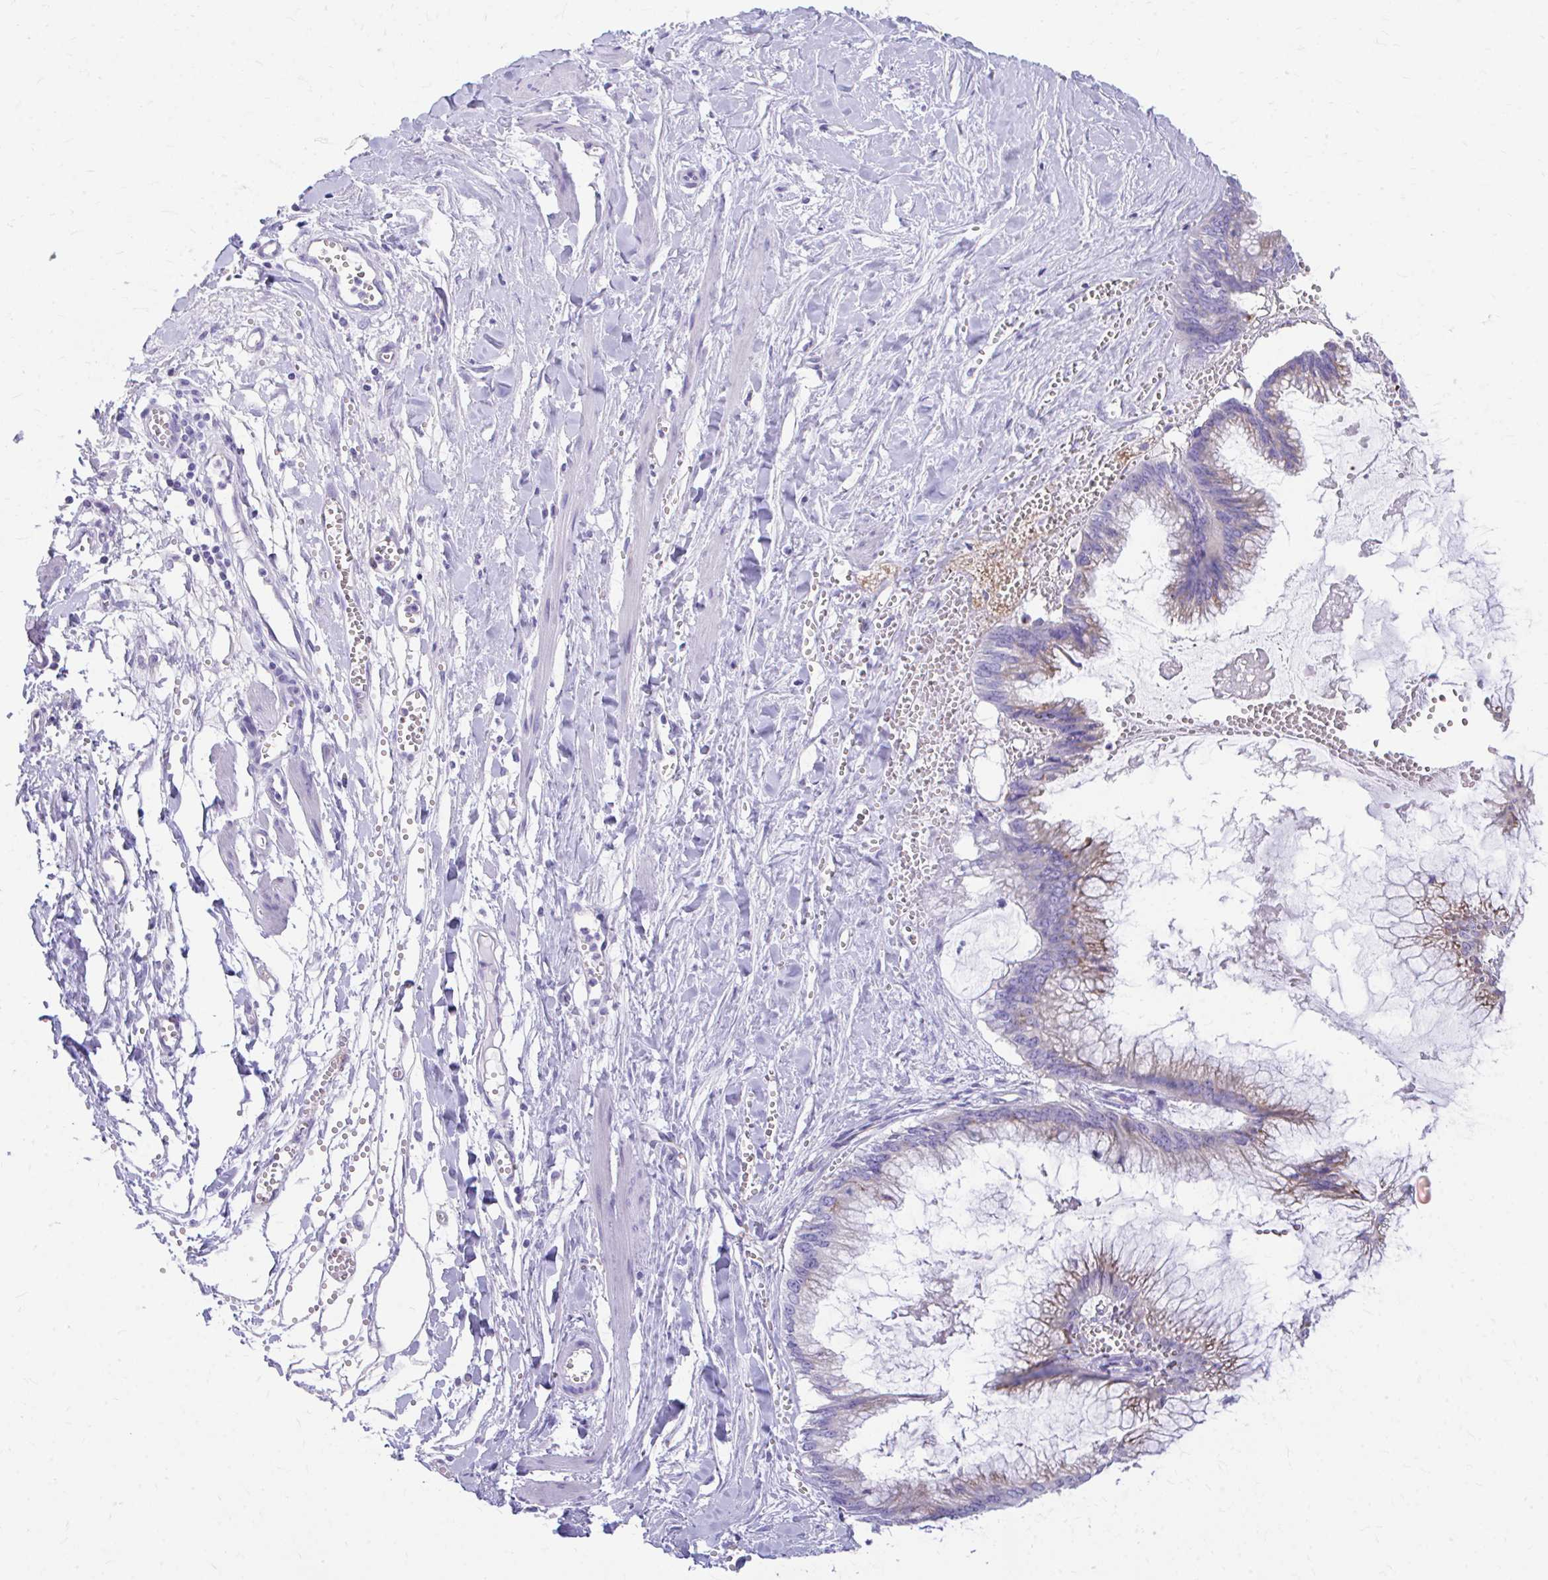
{"staining": {"intensity": "moderate", "quantity": "25%-75%", "location": "cytoplasmic/membranous"}, "tissue": "ovarian cancer", "cell_type": "Tumor cells", "image_type": "cancer", "snomed": [{"axis": "morphology", "description": "Cystadenocarcinoma, mucinous, NOS"}, {"axis": "topography", "description": "Ovary"}], "caption": "Ovarian cancer (mucinous cystadenocarcinoma) stained with immunohistochemistry reveals moderate cytoplasmic/membranous positivity in about 25%-75% of tumor cells.", "gene": "KRIT1", "patient": {"sex": "female", "age": 44}}